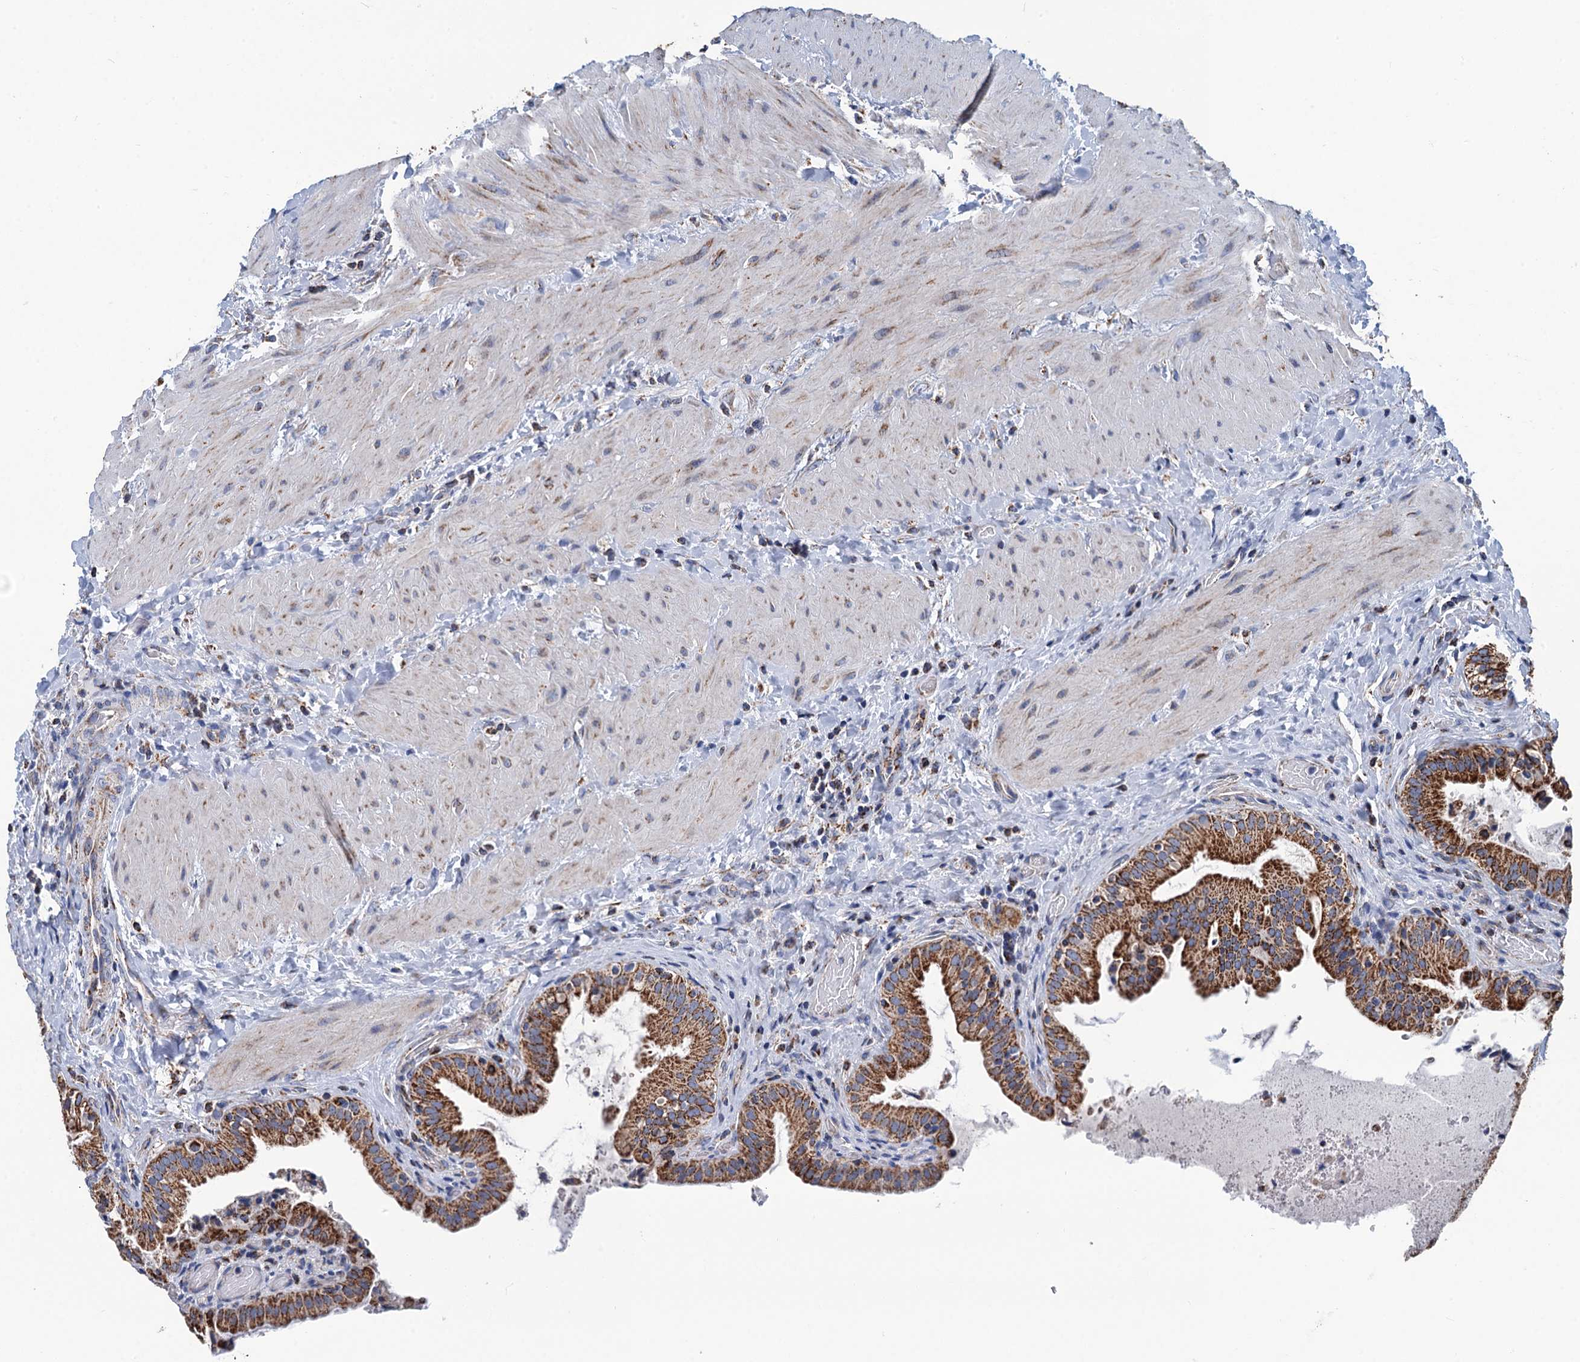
{"staining": {"intensity": "strong", "quantity": ">75%", "location": "cytoplasmic/membranous"}, "tissue": "gallbladder", "cell_type": "Glandular cells", "image_type": "normal", "snomed": [{"axis": "morphology", "description": "Normal tissue, NOS"}, {"axis": "topography", "description": "Gallbladder"}], "caption": "A micrograph showing strong cytoplasmic/membranous expression in approximately >75% of glandular cells in unremarkable gallbladder, as visualized by brown immunohistochemical staining.", "gene": "IVD", "patient": {"sex": "male", "age": 24}}